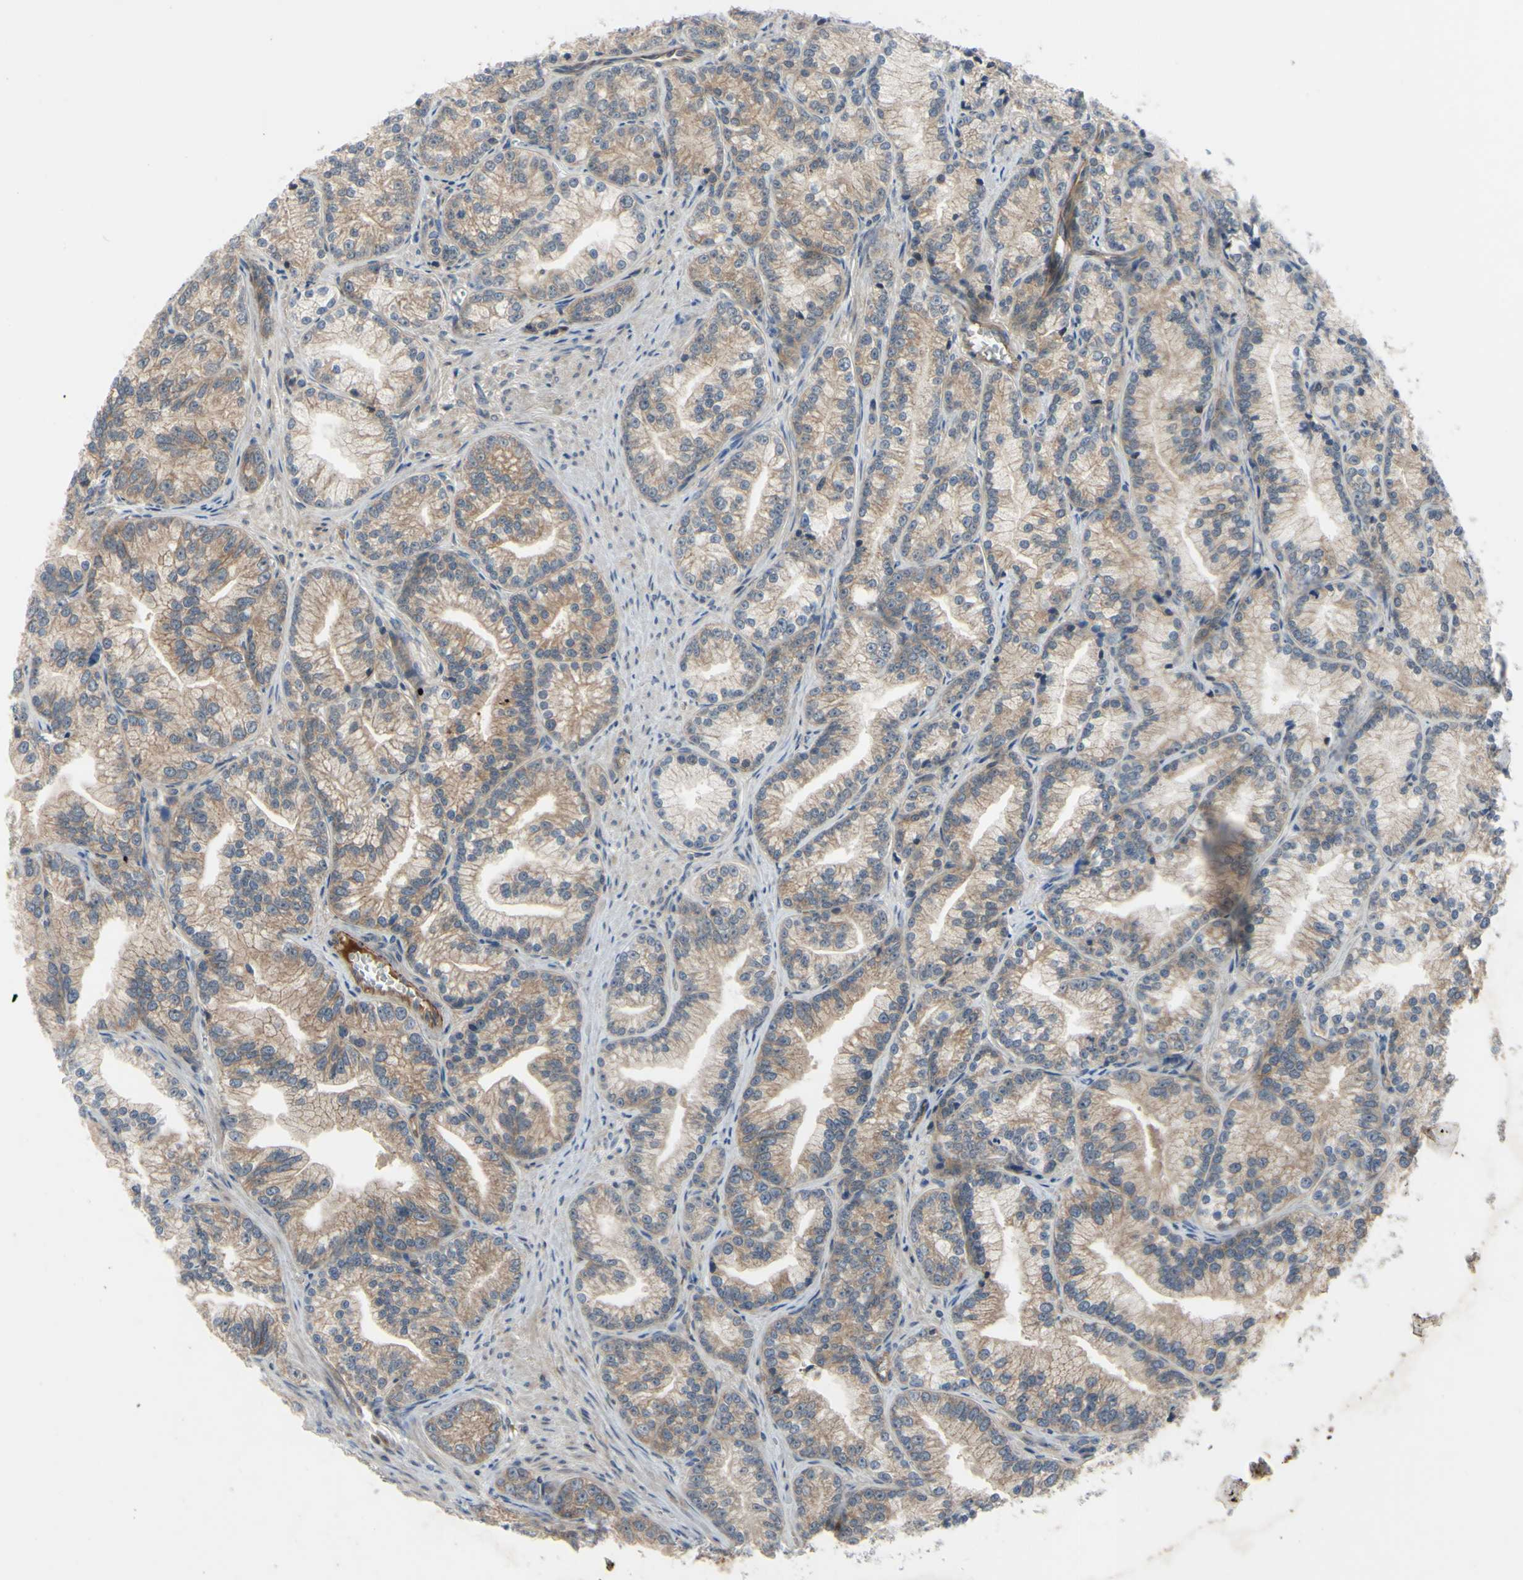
{"staining": {"intensity": "moderate", "quantity": ">75%", "location": "cytoplasmic/membranous"}, "tissue": "prostate cancer", "cell_type": "Tumor cells", "image_type": "cancer", "snomed": [{"axis": "morphology", "description": "Adenocarcinoma, Low grade"}, {"axis": "topography", "description": "Prostate"}], "caption": "Protein staining of prostate low-grade adenocarcinoma tissue displays moderate cytoplasmic/membranous staining in approximately >75% of tumor cells.", "gene": "XIAP", "patient": {"sex": "male", "age": 89}}